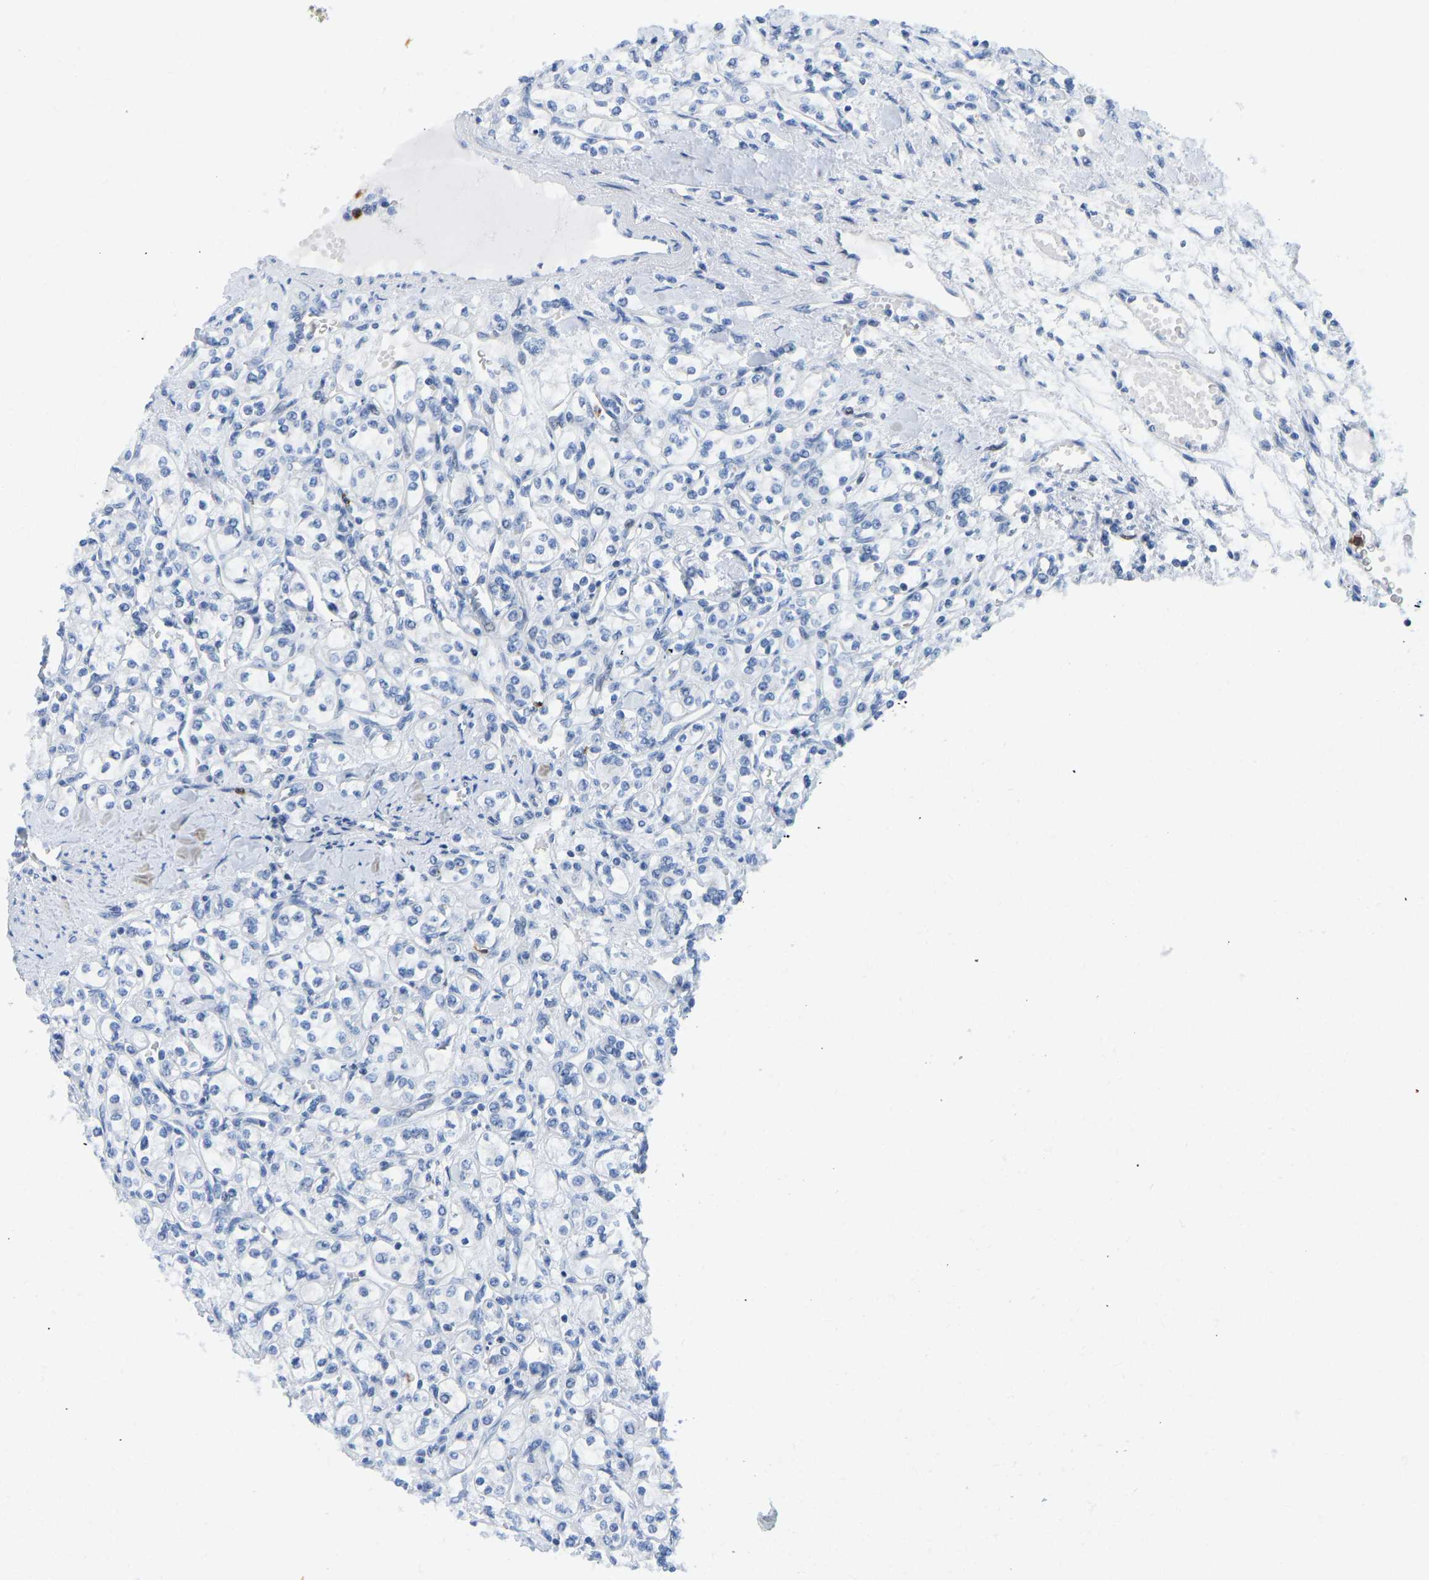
{"staining": {"intensity": "negative", "quantity": "none", "location": "none"}, "tissue": "renal cancer", "cell_type": "Tumor cells", "image_type": "cancer", "snomed": [{"axis": "morphology", "description": "Adenocarcinoma, NOS"}, {"axis": "topography", "description": "Kidney"}], "caption": "Tumor cells show no significant expression in adenocarcinoma (renal).", "gene": "HDAC5", "patient": {"sex": "male", "age": 77}}